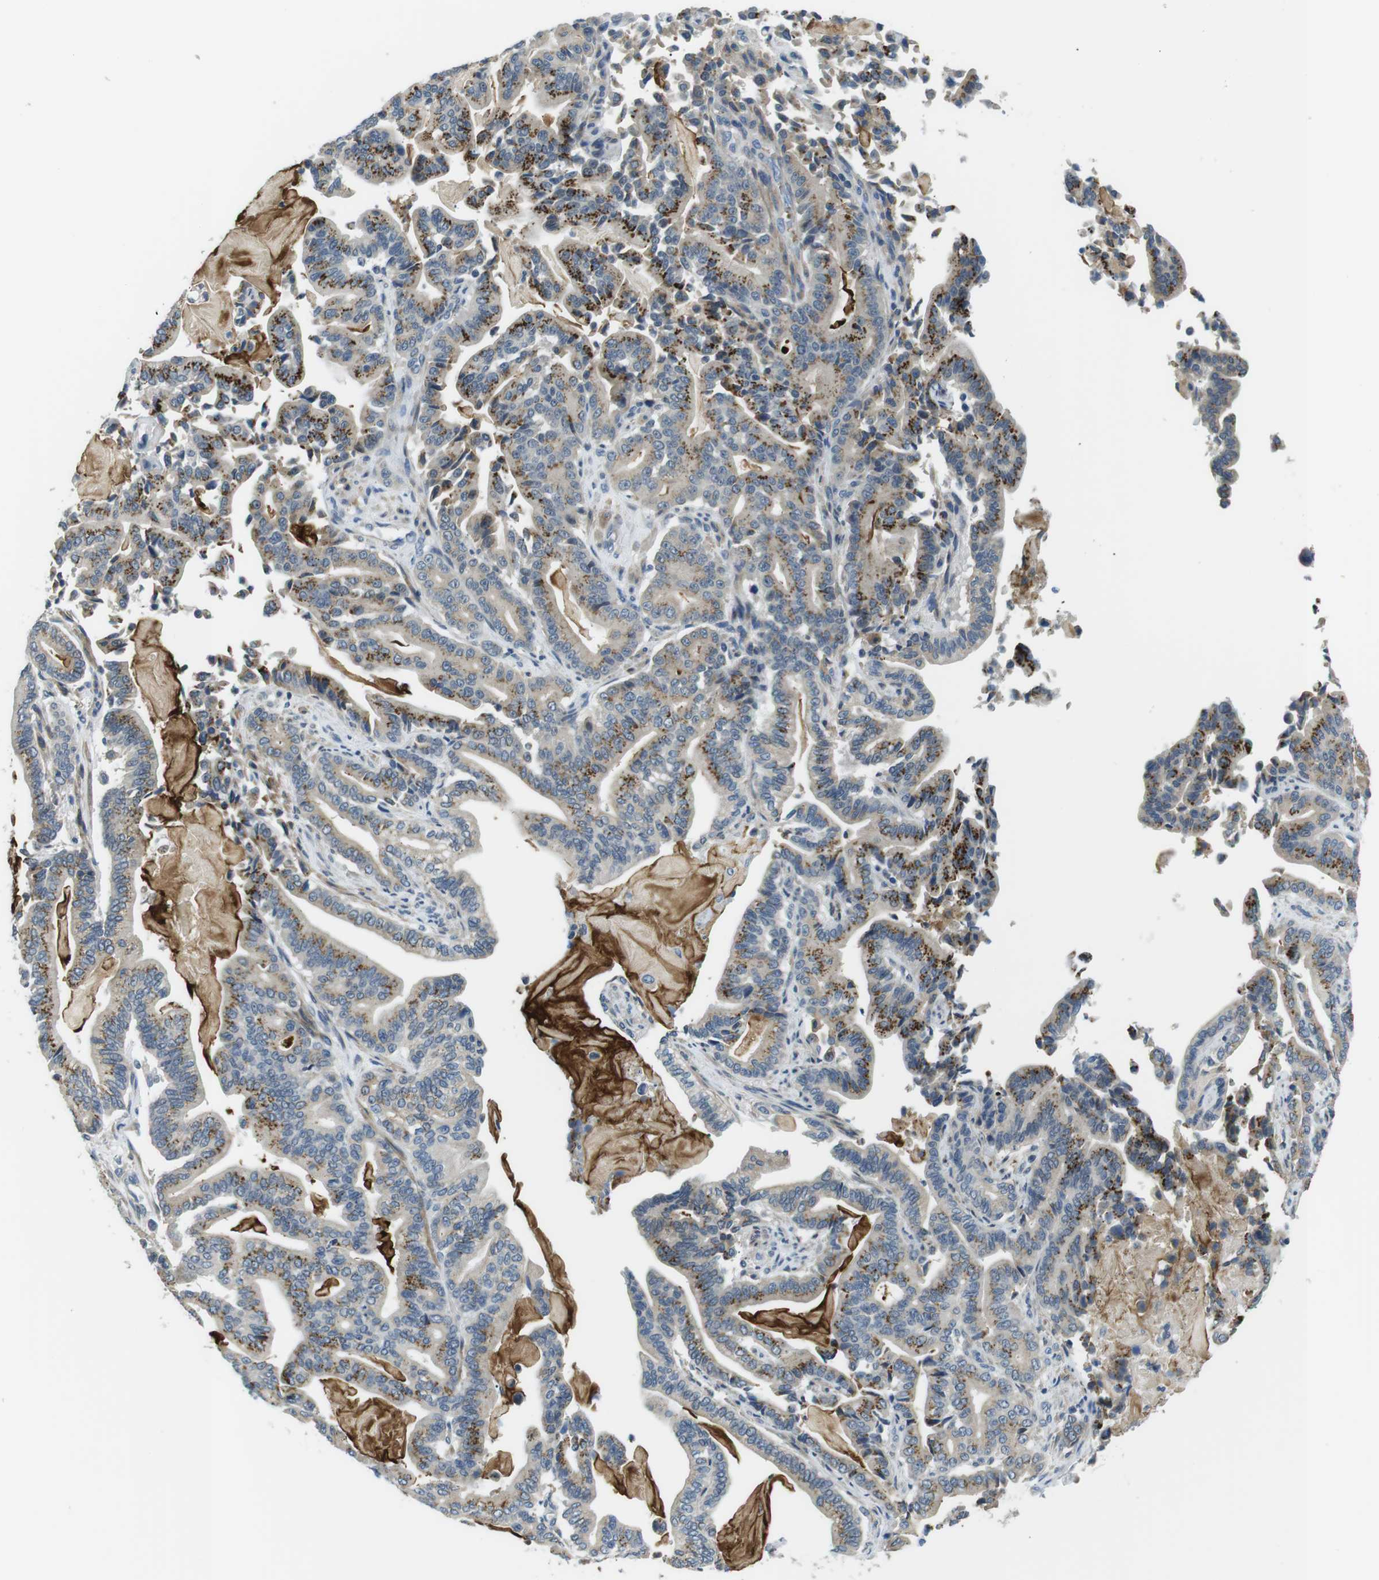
{"staining": {"intensity": "moderate", "quantity": "25%-75%", "location": "cytoplasmic/membranous"}, "tissue": "pancreatic cancer", "cell_type": "Tumor cells", "image_type": "cancer", "snomed": [{"axis": "morphology", "description": "Normal tissue, NOS"}, {"axis": "morphology", "description": "Adenocarcinoma, NOS"}, {"axis": "topography", "description": "Pancreas"}], "caption": "Protein staining demonstrates moderate cytoplasmic/membranous positivity in approximately 25%-75% of tumor cells in pancreatic adenocarcinoma.", "gene": "WSCD1", "patient": {"sex": "male", "age": 63}}